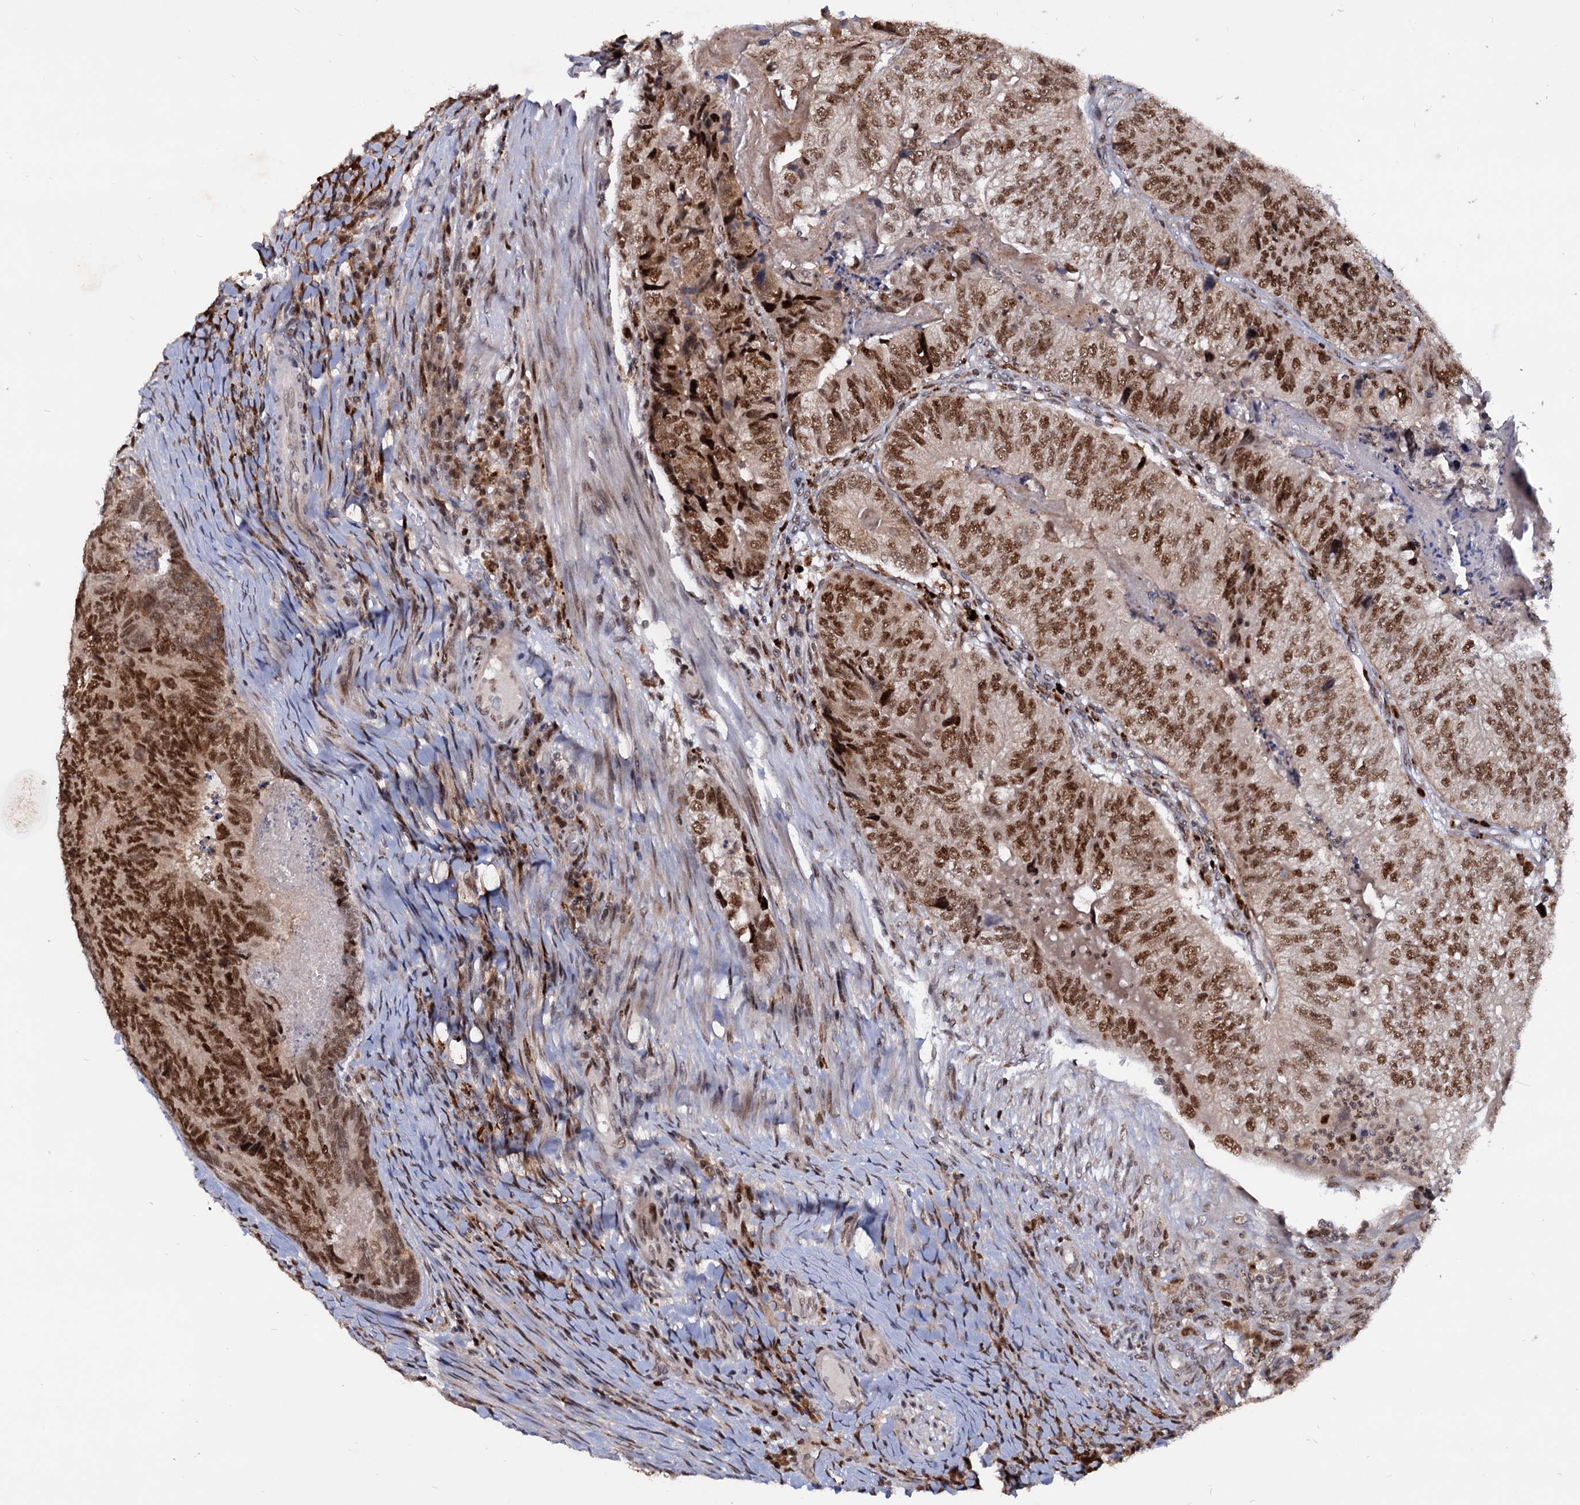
{"staining": {"intensity": "moderate", "quantity": ">75%", "location": "nuclear"}, "tissue": "colorectal cancer", "cell_type": "Tumor cells", "image_type": "cancer", "snomed": [{"axis": "morphology", "description": "Adenocarcinoma, NOS"}, {"axis": "topography", "description": "Colon"}], "caption": "There is medium levels of moderate nuclear positivity in tumor cells of adenocarcinoma (colorectal), as demonstrated by immunohistochemical staining (brown color).", "gene": "RNASEH2B", "patient": {"sex": "female", "age": 67}}